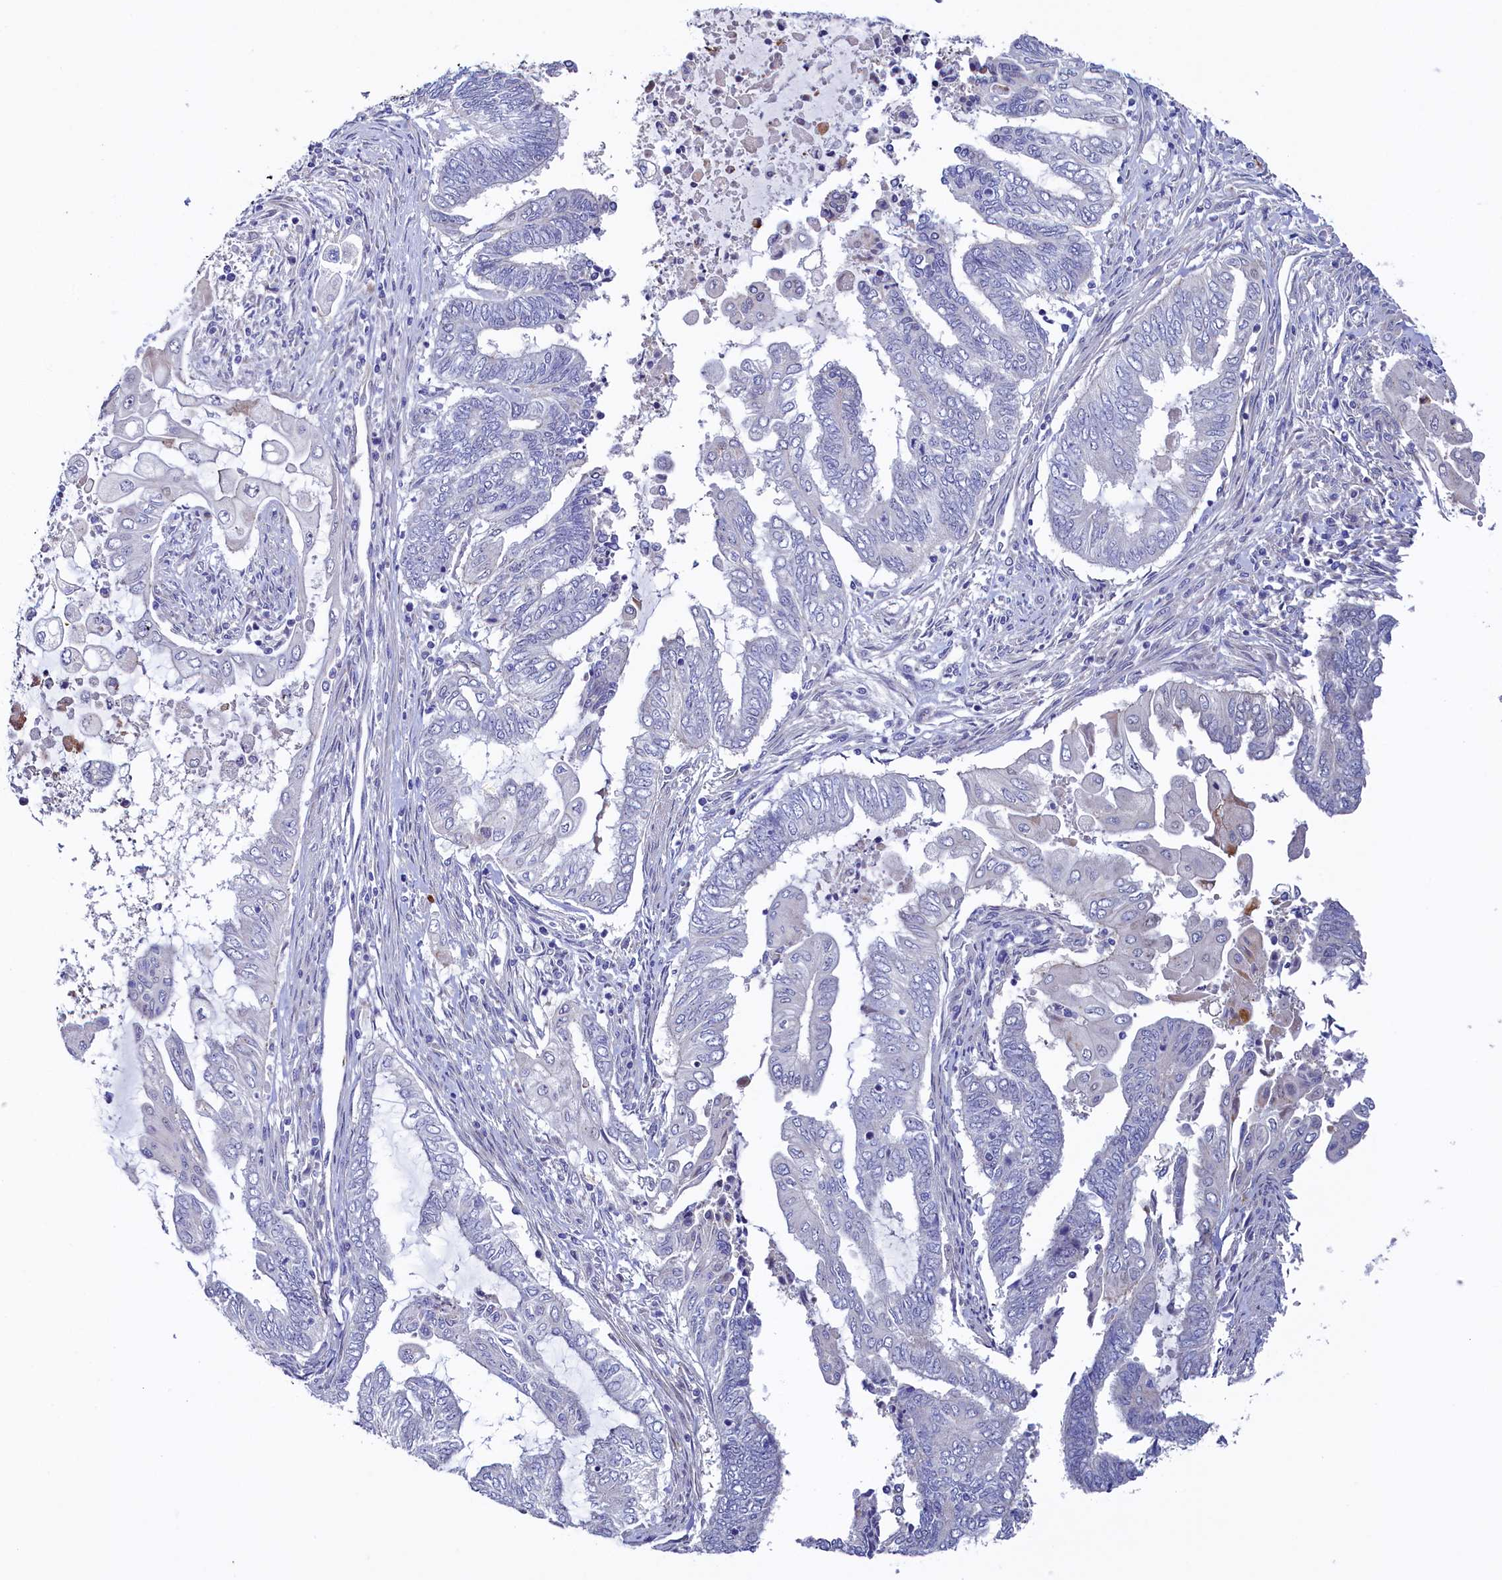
{"staining": {"intensity": "negative", "quantity": "none", "location": "none"}, "tissue": "endometrial cancer", "cell_type": "Tumor cells", "image_type": "cancer", "snomed": [{"axis": "morphology", "description": "Adenocarcinoma, NOS"}, {"axis": "topography", "description": "Uterus"}, {"axis": "topography", "description": "Endometrium"}], "caption": "This is an IHC histopathology image of endometrial adenocarcinoma. There is no staining in tumor cells.", "gene": "PIK3C3", "patient": {"sex": "female", "age": 70}}